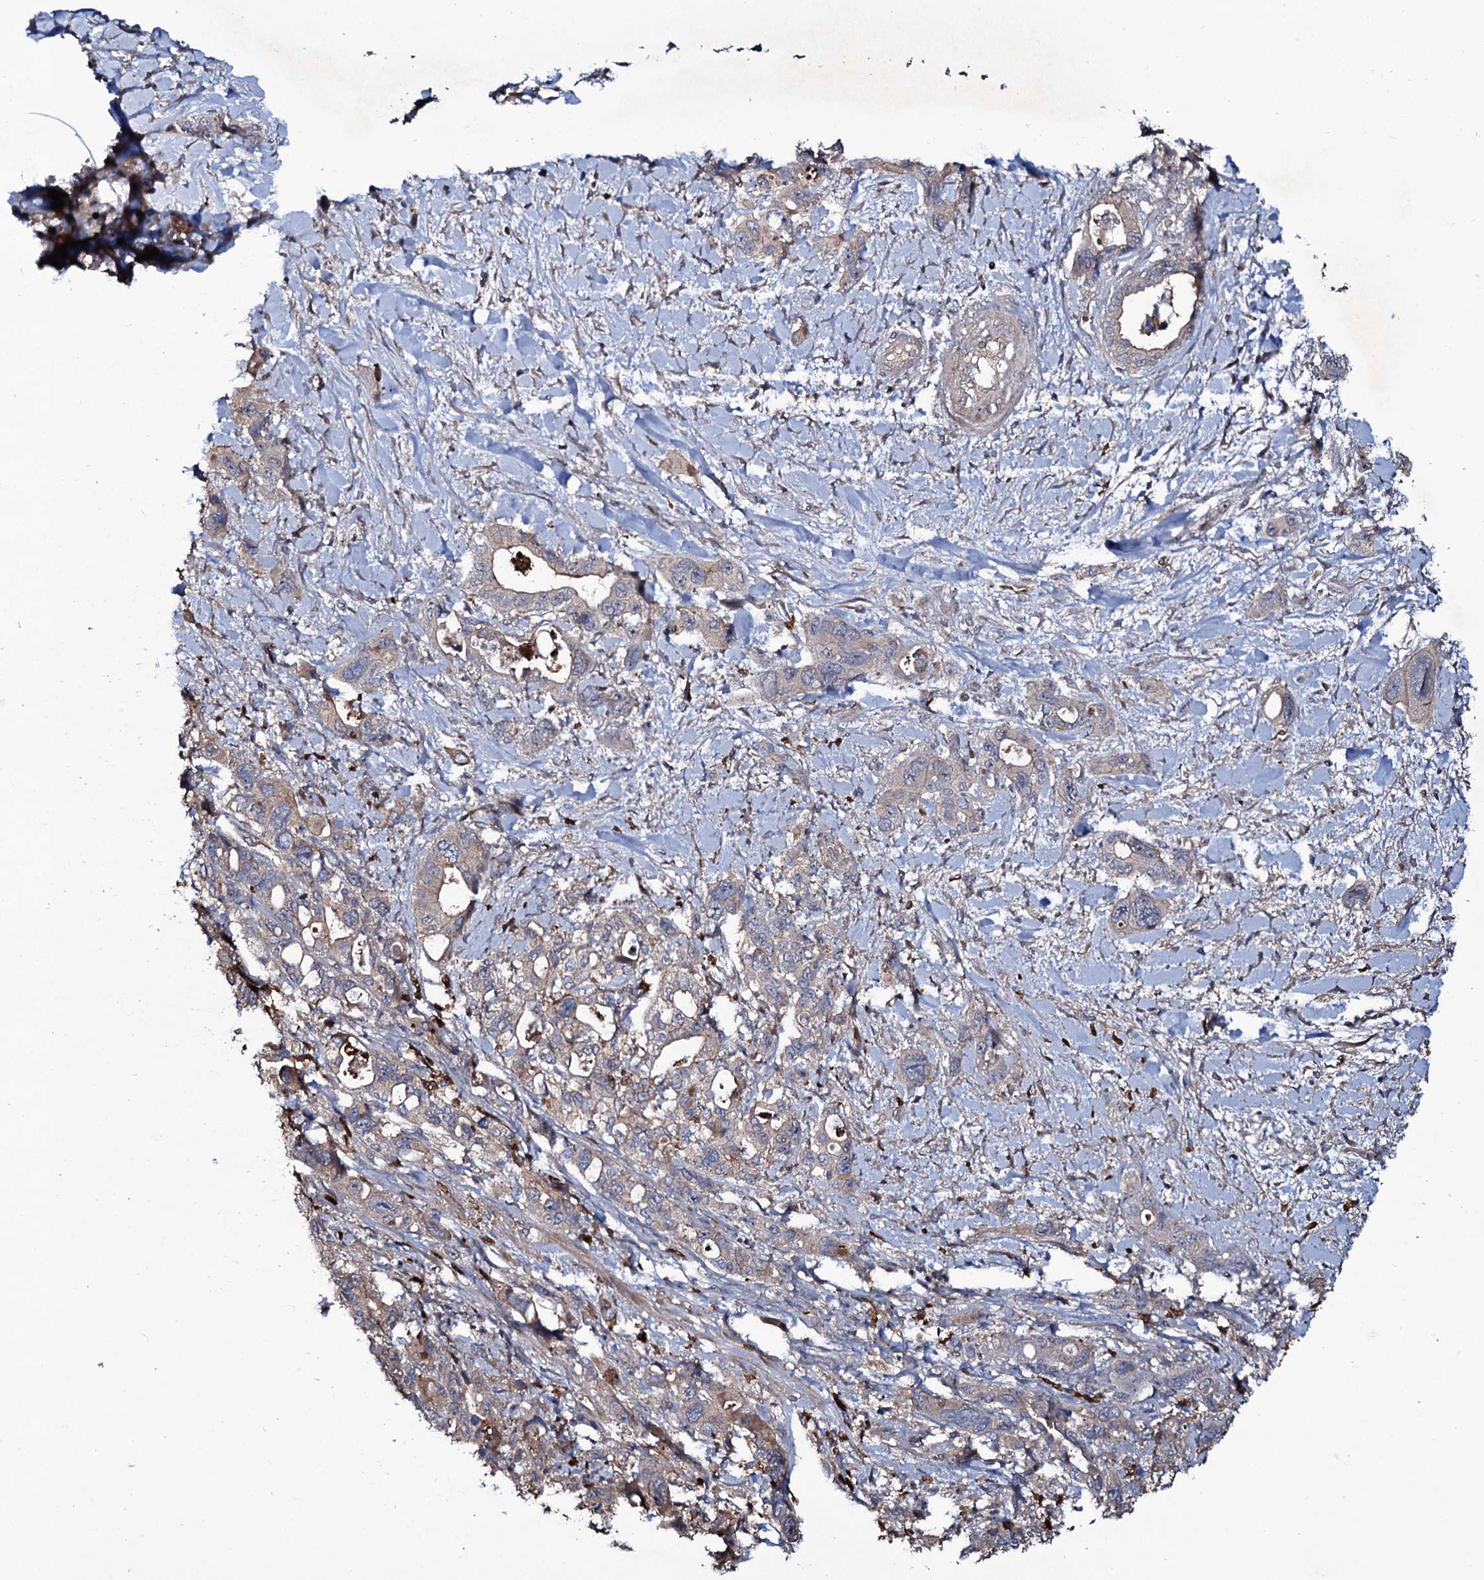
{"staining": {"intensity": "weak", "quantity": "25%-75%", "location": "cytoplasmic/membranous"}, "tissue": "pancreatic cancer", "cell_type": "Tumor cells", "image_type": "cancer", "snomed": [{"axis": "morphology", "description": "Adenocarcinoma, NOS"}, {"axis": "topography", "description": "Pancreas"}], "caption": "Adenocarcinoma (pancreatic) tissue exhibits weak cytoplasmic/membranous staining in about 25%-75% of tumor cells, visualized by immunohistochemistry.", "gene": "COG6", "patient": {"sex": "male", "age": 46}}